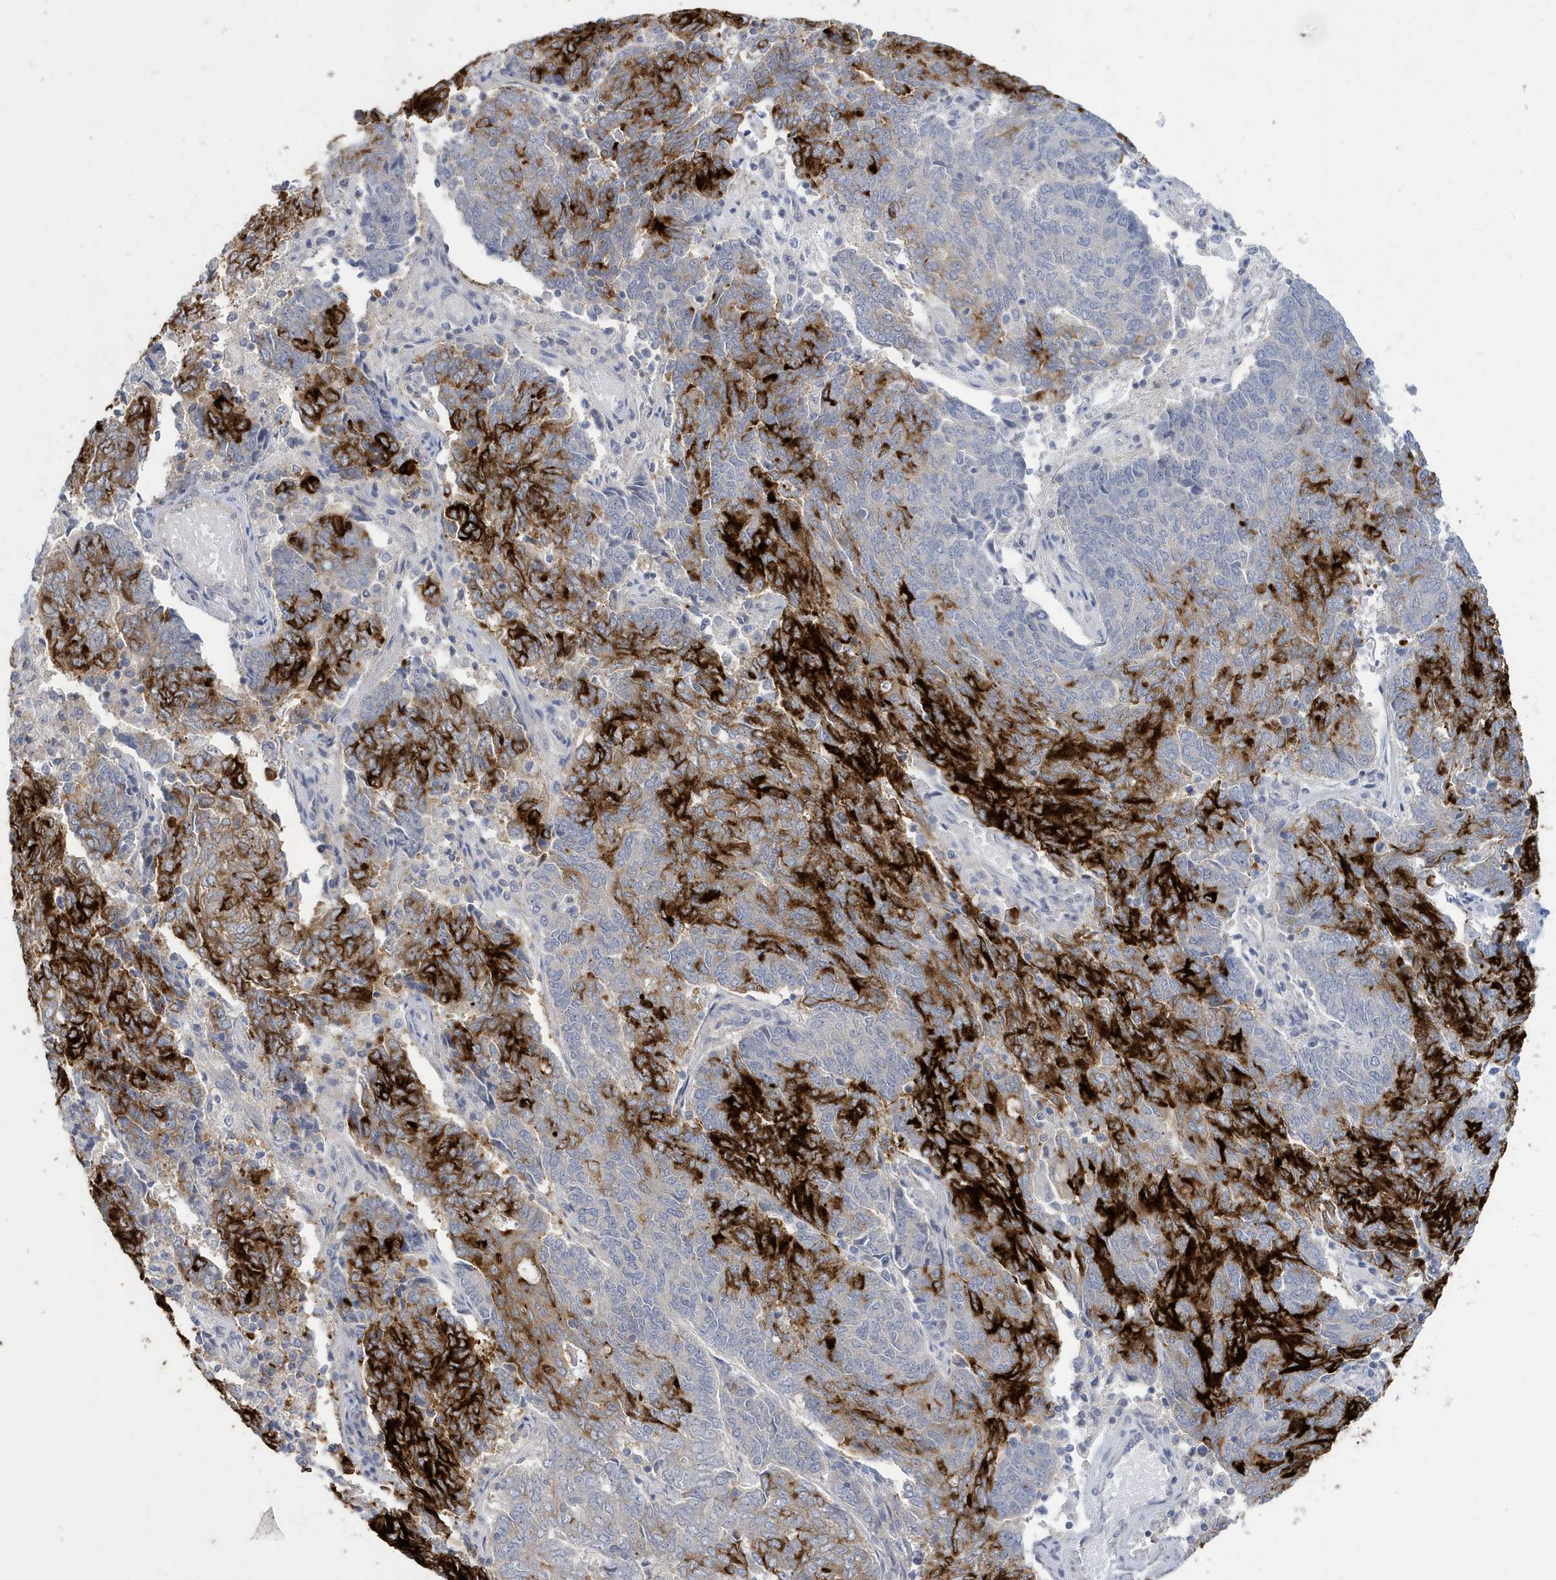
{"staining": {"intensity": "strong", "quantity": "25%-75%", "location": "cytoplasmic/membranous"}, "tissue": "endometrial cancer", "cell_type": "Tumor cells", "image_type": "cancer", "snomed": [{"axis": "morphology", "description": "Adenocarcinoma, NOS"}, {"axis": "topography", "description": "Endometrium"}], "caption": "Immunohistochemical staining of human adenocarcinoma (endometrial) demonstrates strong cytoplasmic/membranous protein positivity in about 25%-75% of tumor cells.", "gene": "ZNF654", "patient": {"sex": "female", "age": 80}}